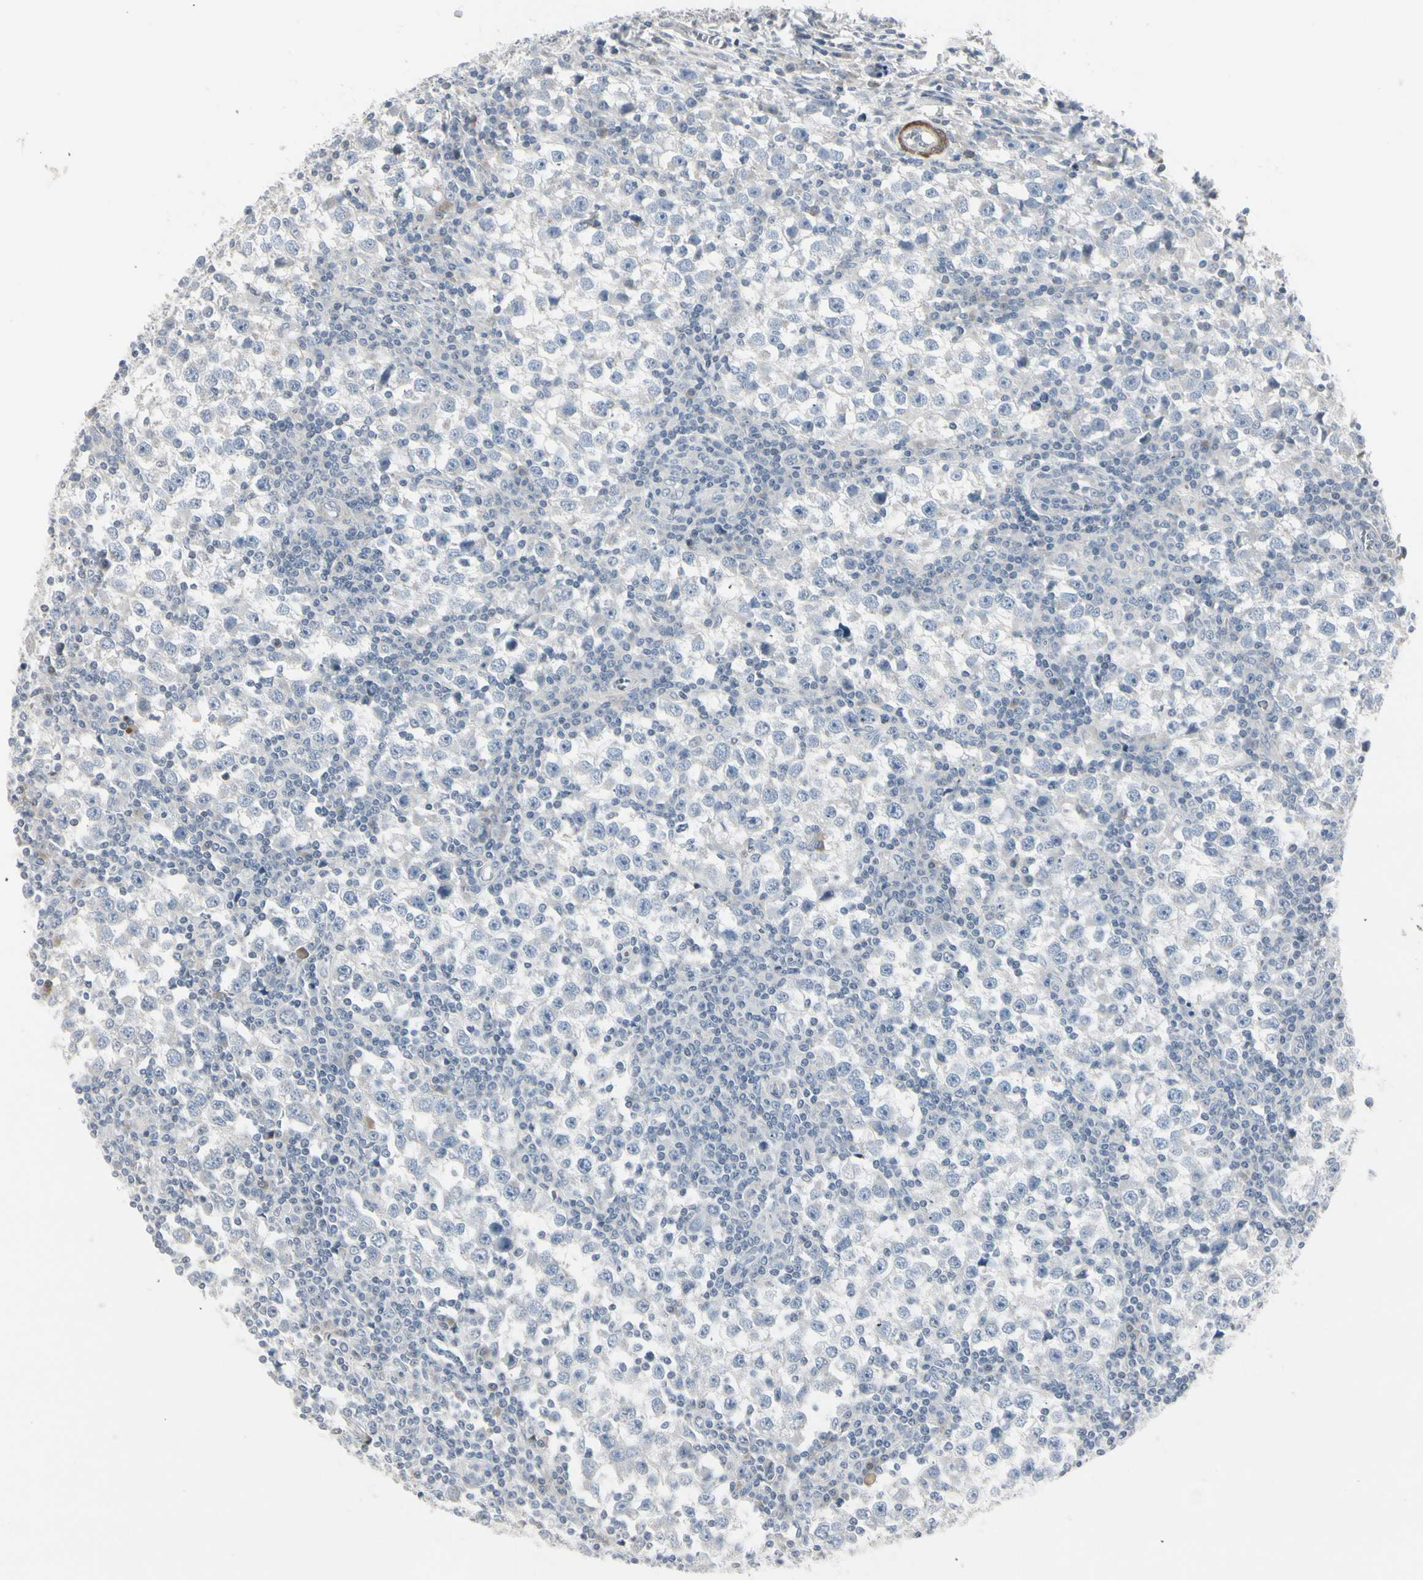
{"staining": {"intensity": "negative", "quantity": "none", "location": "none"}, "tissue": "testis cancer", "cell_type": "Tumor cells", "image_type": "cancer", "snomed": [{"axis": "morphology", "description": "Seminoma, NOS"}, {"axis": "topography", "description": "Testis"}], "caption": "Immunohistochemistry (IHC) of human testis seminoma demonstrates no expression in tumor cells.", "gene": "DMPK", "patient": {"sex": "male", "age": 65}}